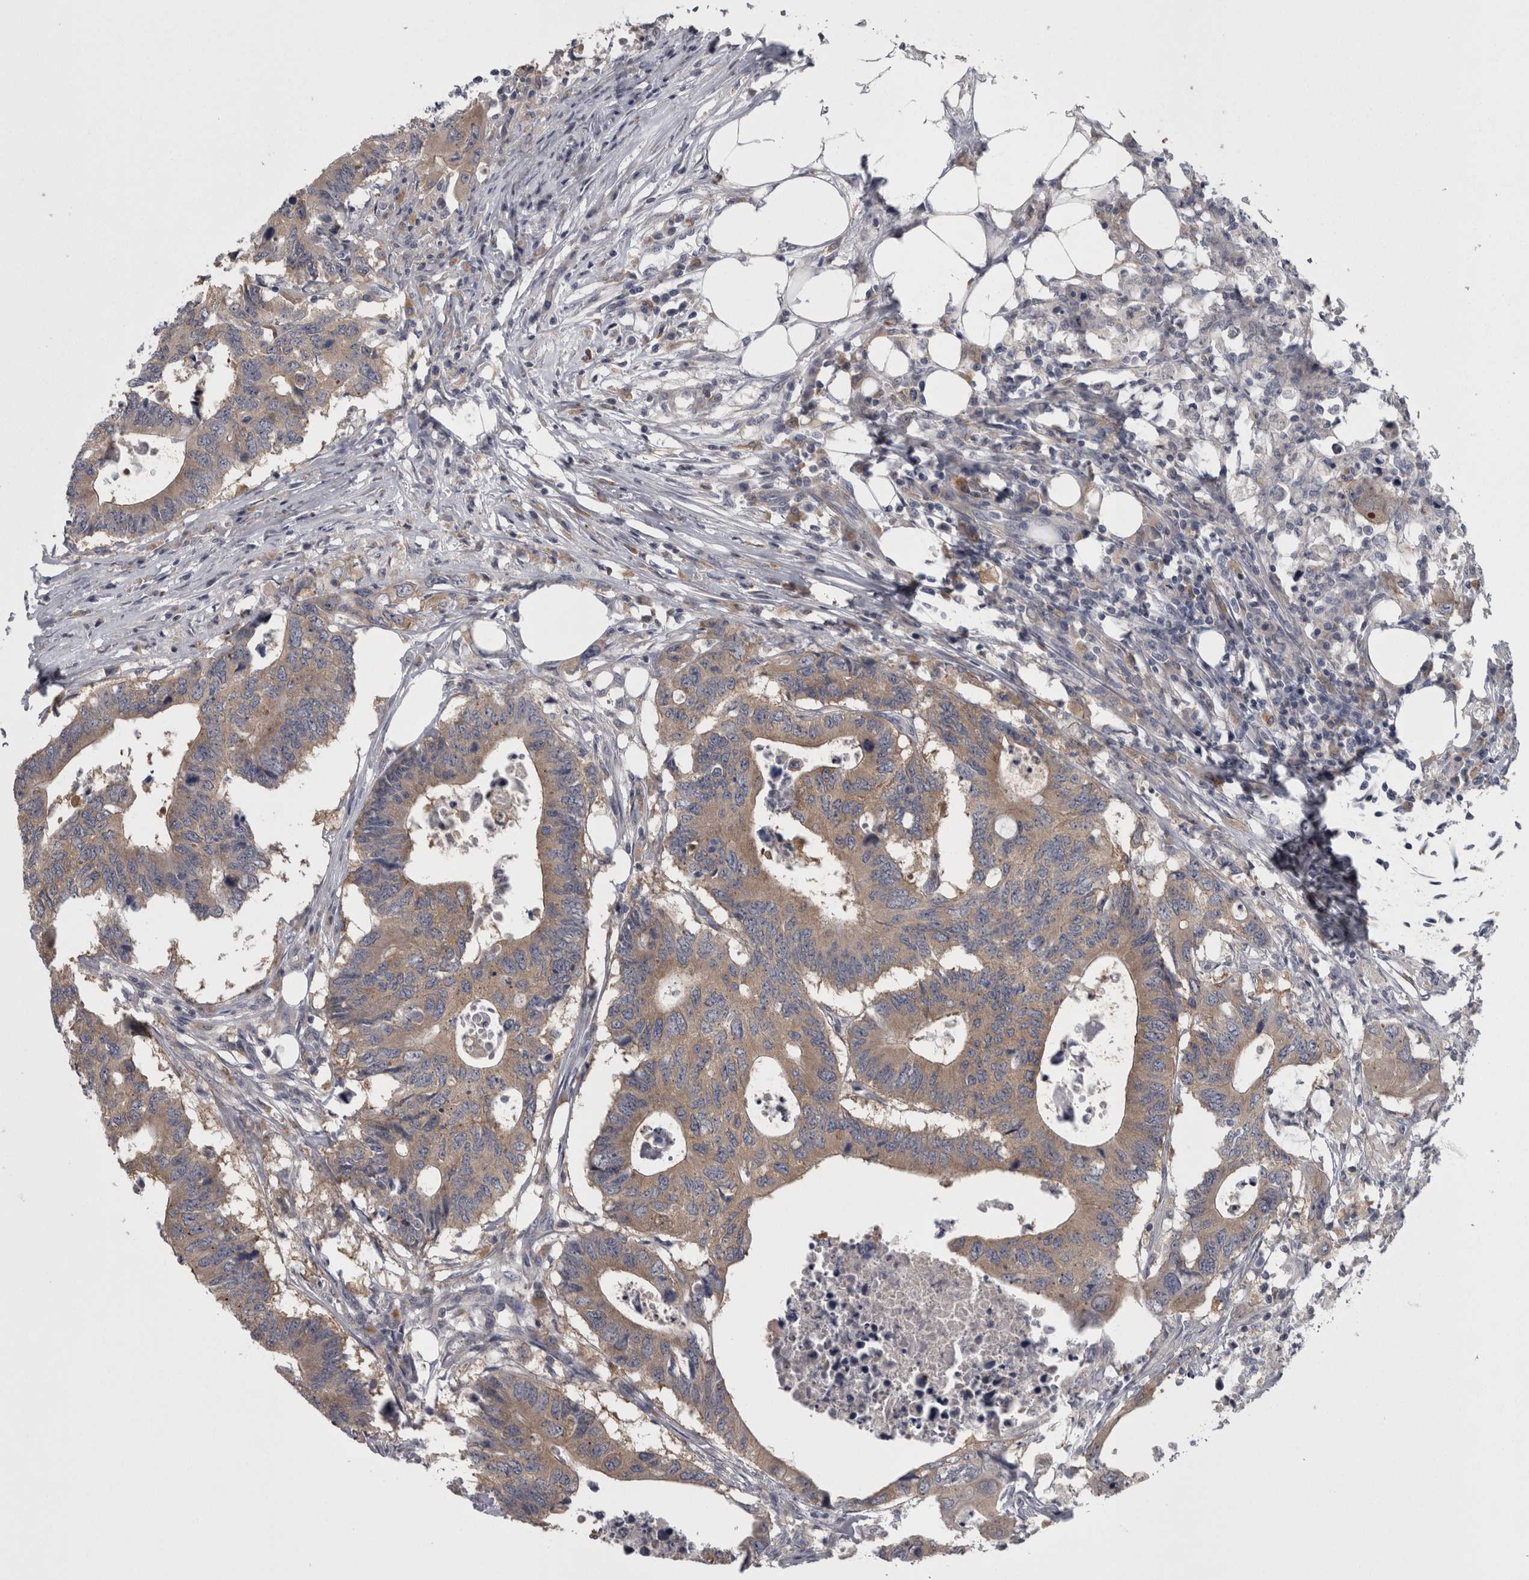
{"staining": {"intensity": "weak", "quantity": ">75%", "location": "cytoplasmic/membranous"}, "tissue": "colorectal cancer", "cell_type": "Tumor cells", "image_type": "cancer", "snomed": [{"axis": "morphology", "description": "Adenocarcinoma, NOS"}, {"axis": "topography", "description": "Colon"}], "caption": "IHC of human adenocarcinoma (colorectal) reveals low levels of weak cytoplasmic/membranous expression in approximately >75% of tumor cells. (Stains: DAB (3,3'-diaminobenzidine) in brown, nuclei in blue, Microscopy: brightfield microscopy at high magnification).", "gene": "PRKCI", "patient": {"sex": "male", "age": 71}}